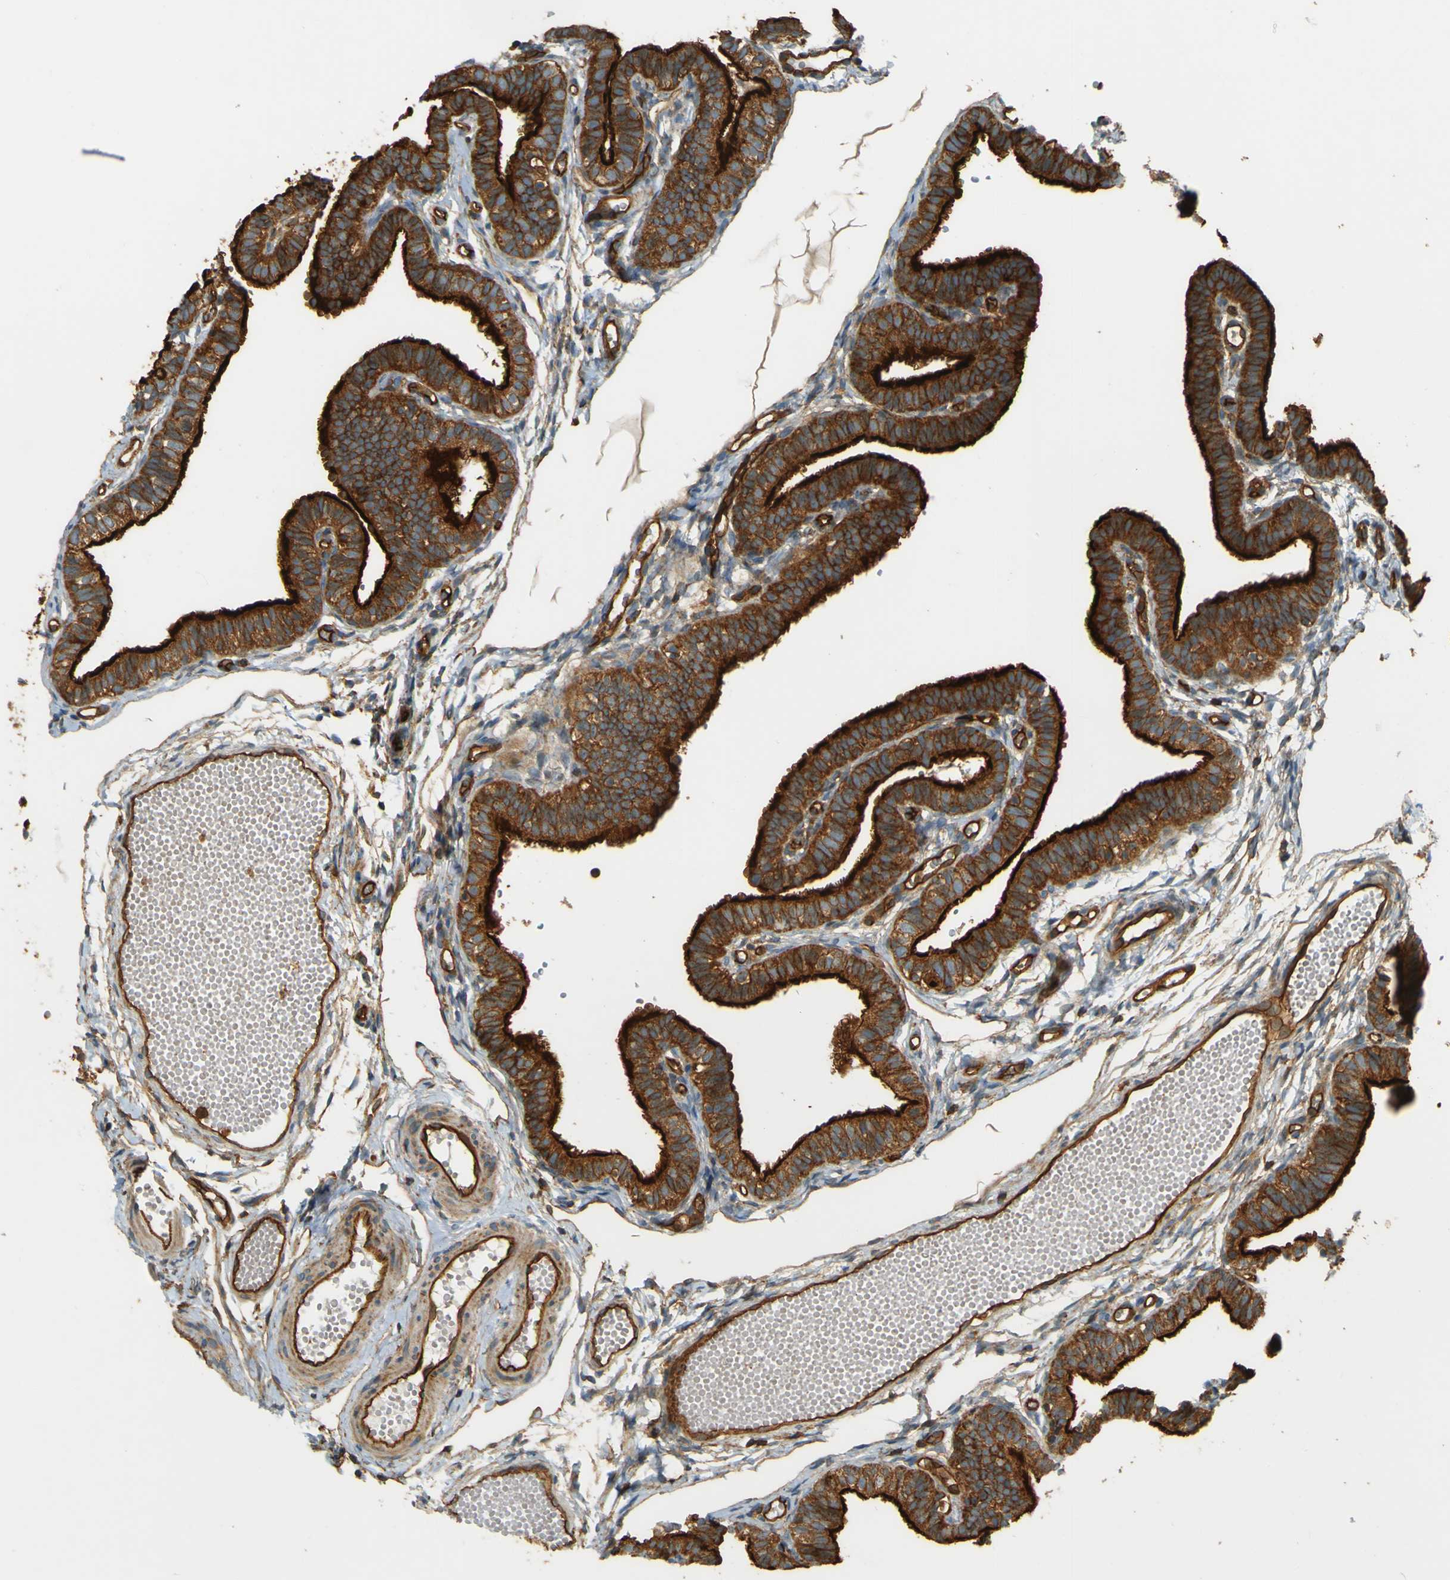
{"staining": {"intensity": "strong", "quantity": ">75%", "location": "cytoplasmic/membranous"}, "tissue": "fallopian tube", "cell_type": "Glandular cells", "image_type": "normal", "snomed": [{"axis": "morphology", "description": "Normal tissue, NOS"}, {"axis": "topography", "description": "Fallopian tube"}, {"axis": "topography", "description": "Placenta"}], "caption": "Strong cytoplasmic/membranous positivity is present in approximately >75% of glandular cells in benign fallopian tube.", "gene": "DNAJC5", "patient": {"sex": "female", "age": 34}}